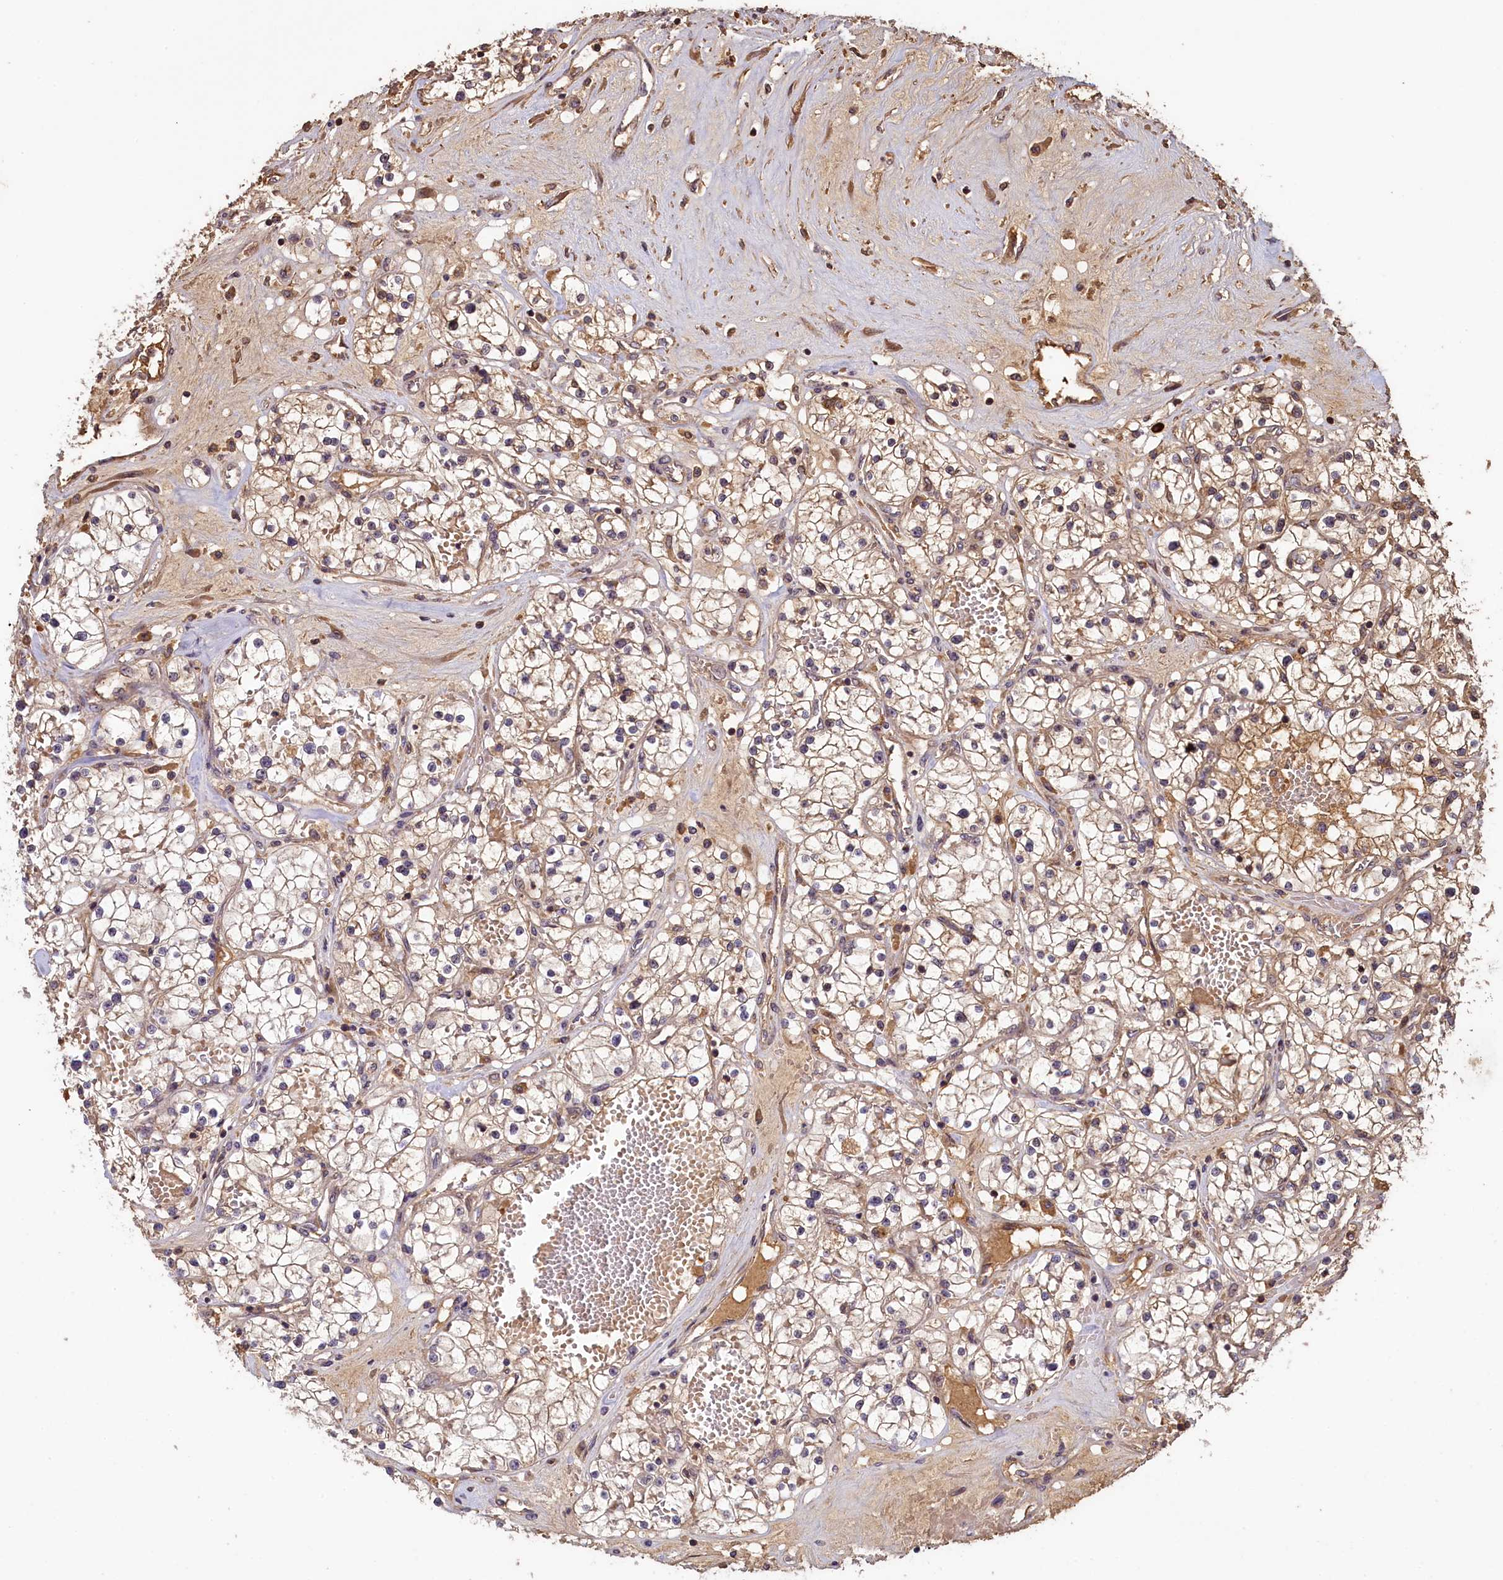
{"staining": {"intensity": "weak", "quantity": "25%-75%", "location": "cytoplasmic/membranous"}, "tissue": "renal cancer", "cell_type": "Tumor cells", "image_type": "cancer", "snomed": [{"axis": "morphology", "description": "Normal tissue, NOS"}, {"axis": "morphology", "description": "Adenocarcinoma, NOS"}, {"axis": "topography", "description": "Kidney"}], "caption": "IHC photomicrograph of neoplastic tissue: human adenocarcinoma (renal) stained using IHC exhibits low levels of weak protein expression localized specifically in the cytoplasmic/membranous of tumor cells, appearing as a cytoplasmic/membranous brown color.", "gene": "NUDT6", "patient": {"sex": "male", "age": 68}}